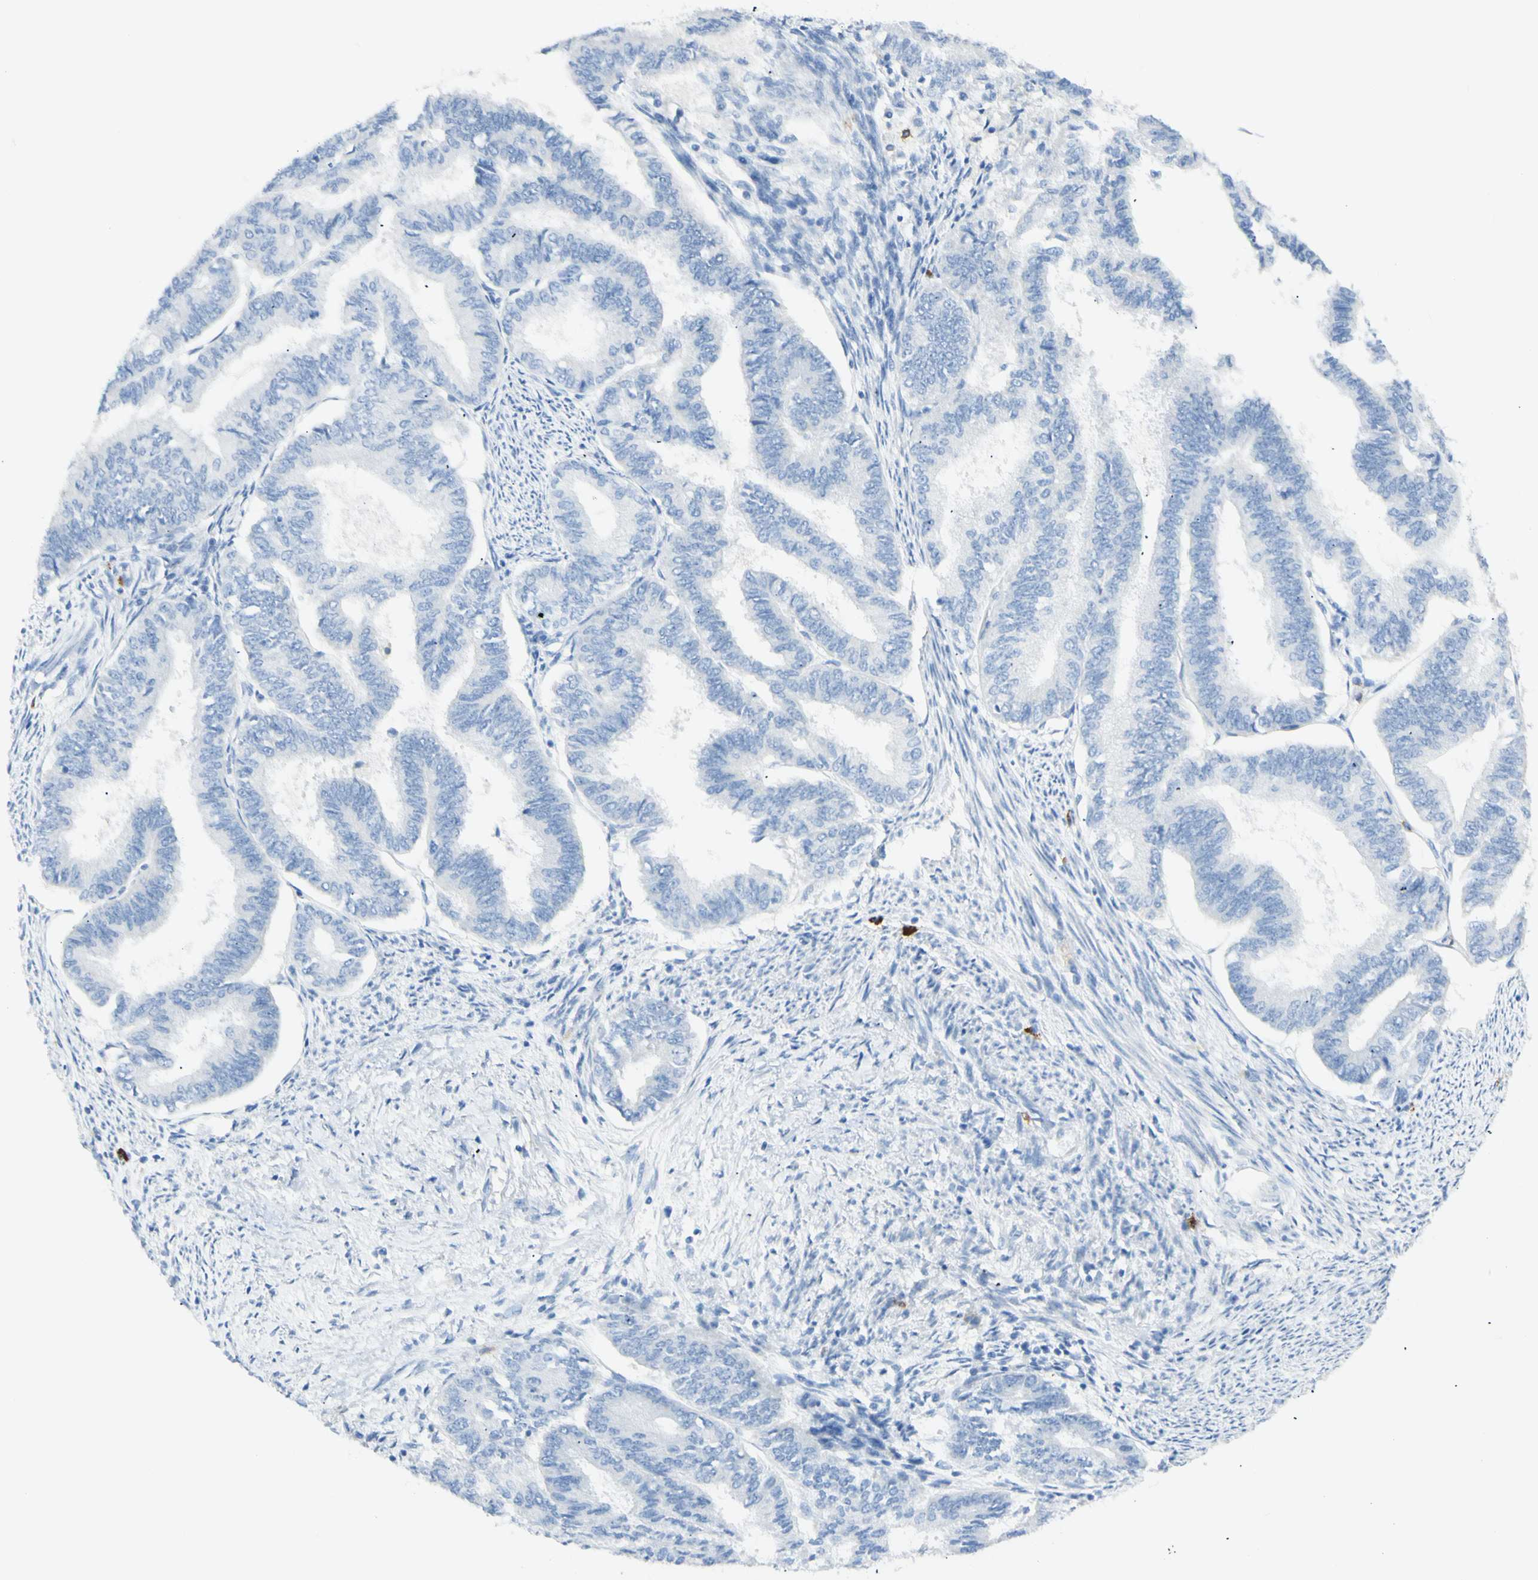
{"staining": {"intensity": "weak", "quantity": "<25%", "location": "cytoplasmic/membranous"}, "tissue": "endometrial cancer", "cell_type": "Tumor cells", "image_type": "cancer", "snomed": [{"axis": "morphology", "description": "Adenocarcinoma, NOS"}, {"axis": "topography", "description": "Endometrium"}], "caption": "DAB immunohistochemical staining of endometrial adenocarcinoma displays no significant staining in tumor cells.", "gene": "LETM1", "patient": {"sex": "female", "age": 86}}